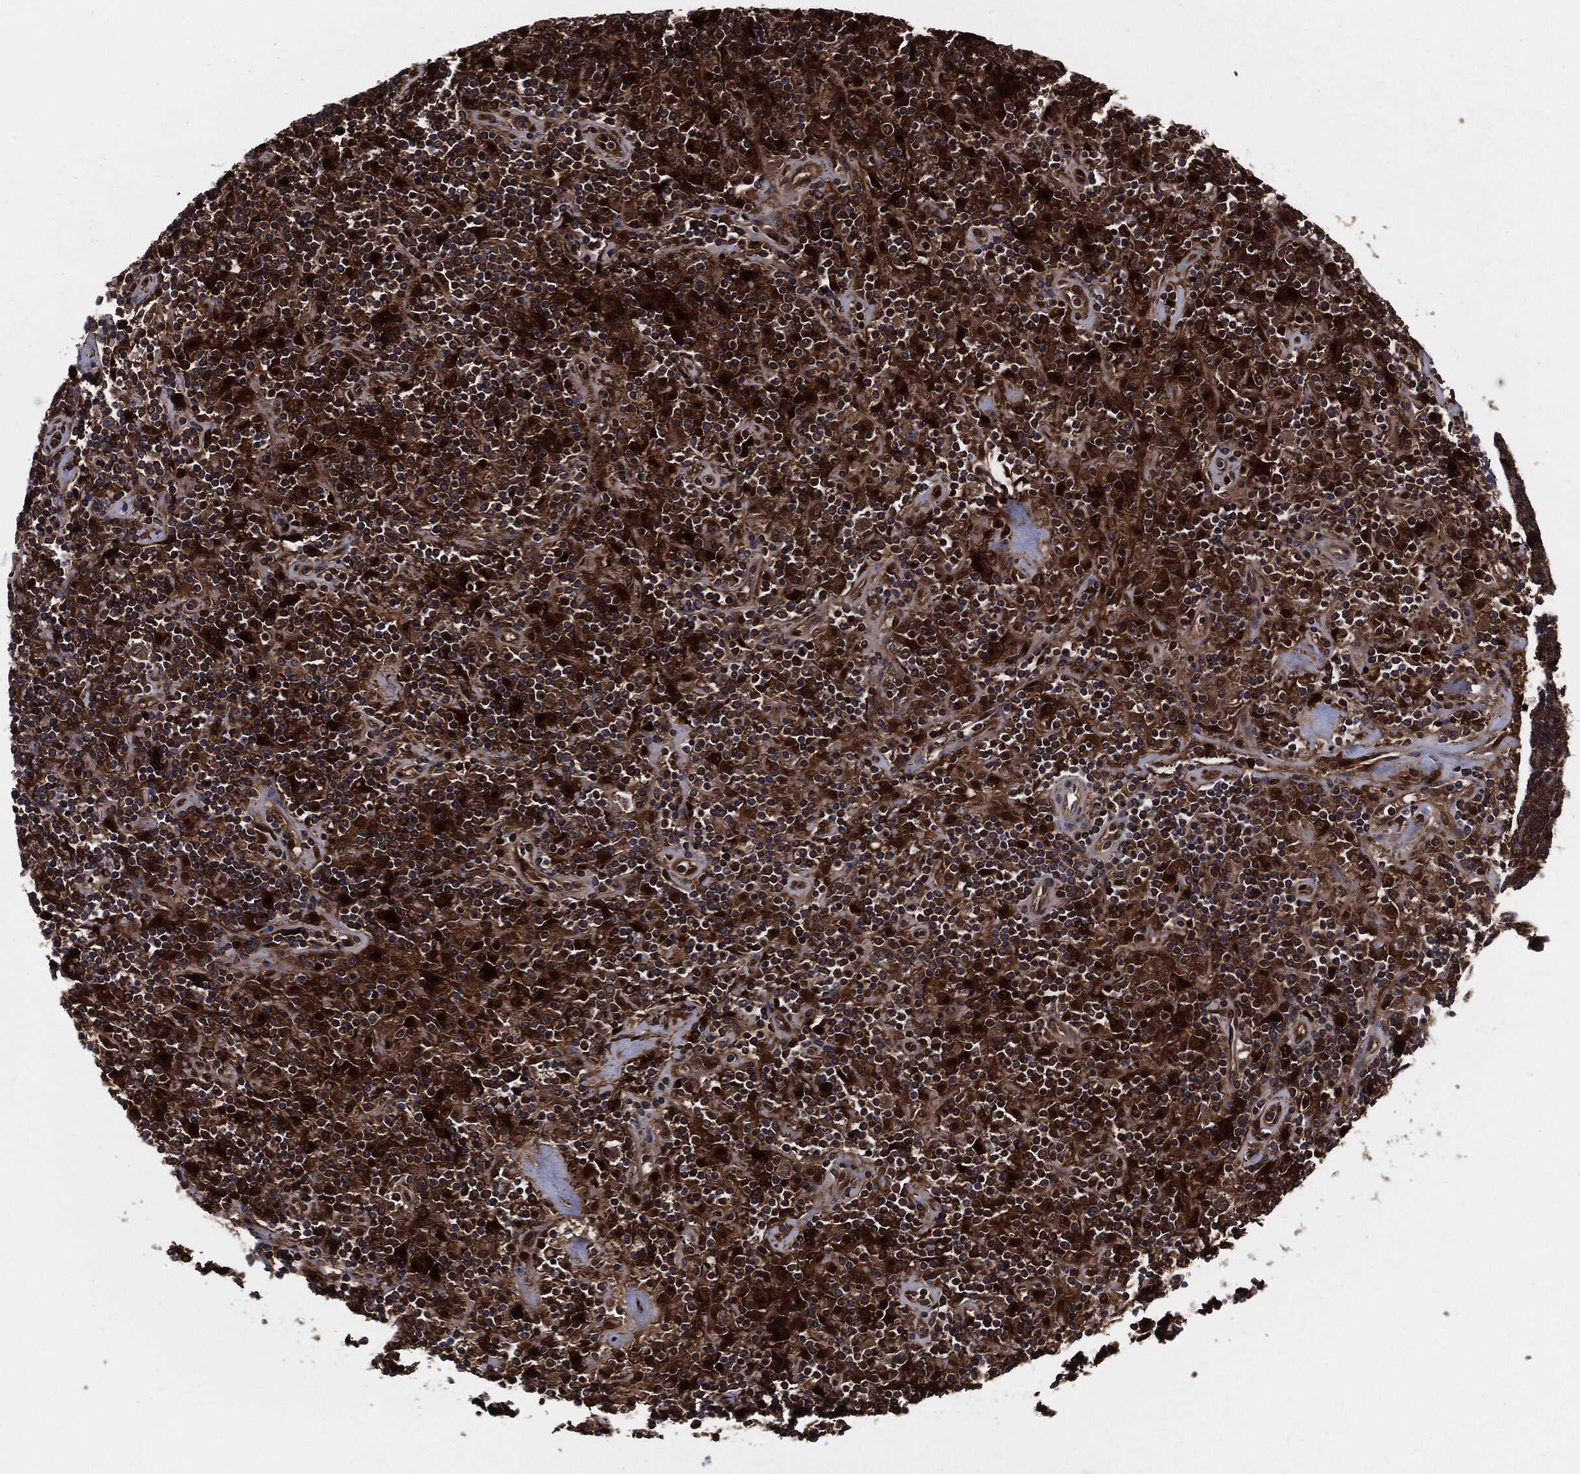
{"staining": {"intensity": "strong", "quantity": ">75%", "location": "cytoplasmic/membranous"}, "tissue": "lymphoma", "cell_type": "Tumor cells", "image_type": "cancer", "snomed": [{"axis": "morphology", "description": "Hodgkin's disease, NOS"}, {"axis": "topography", "description": "Lymph node"}], "caption": "A high-resolution micrograph shows immunohistochemistry staining of Hodgkin's disease, which shows strong cytoplasmic/membranous staining in about >75% of tumor cells. (DAB (3,3'-diaminobenzidine) IHC, brown staining for protein, blue staining for nuclei).", "gene": "XPNPEP1", "patient": {"sex": "male", "age": 70}}